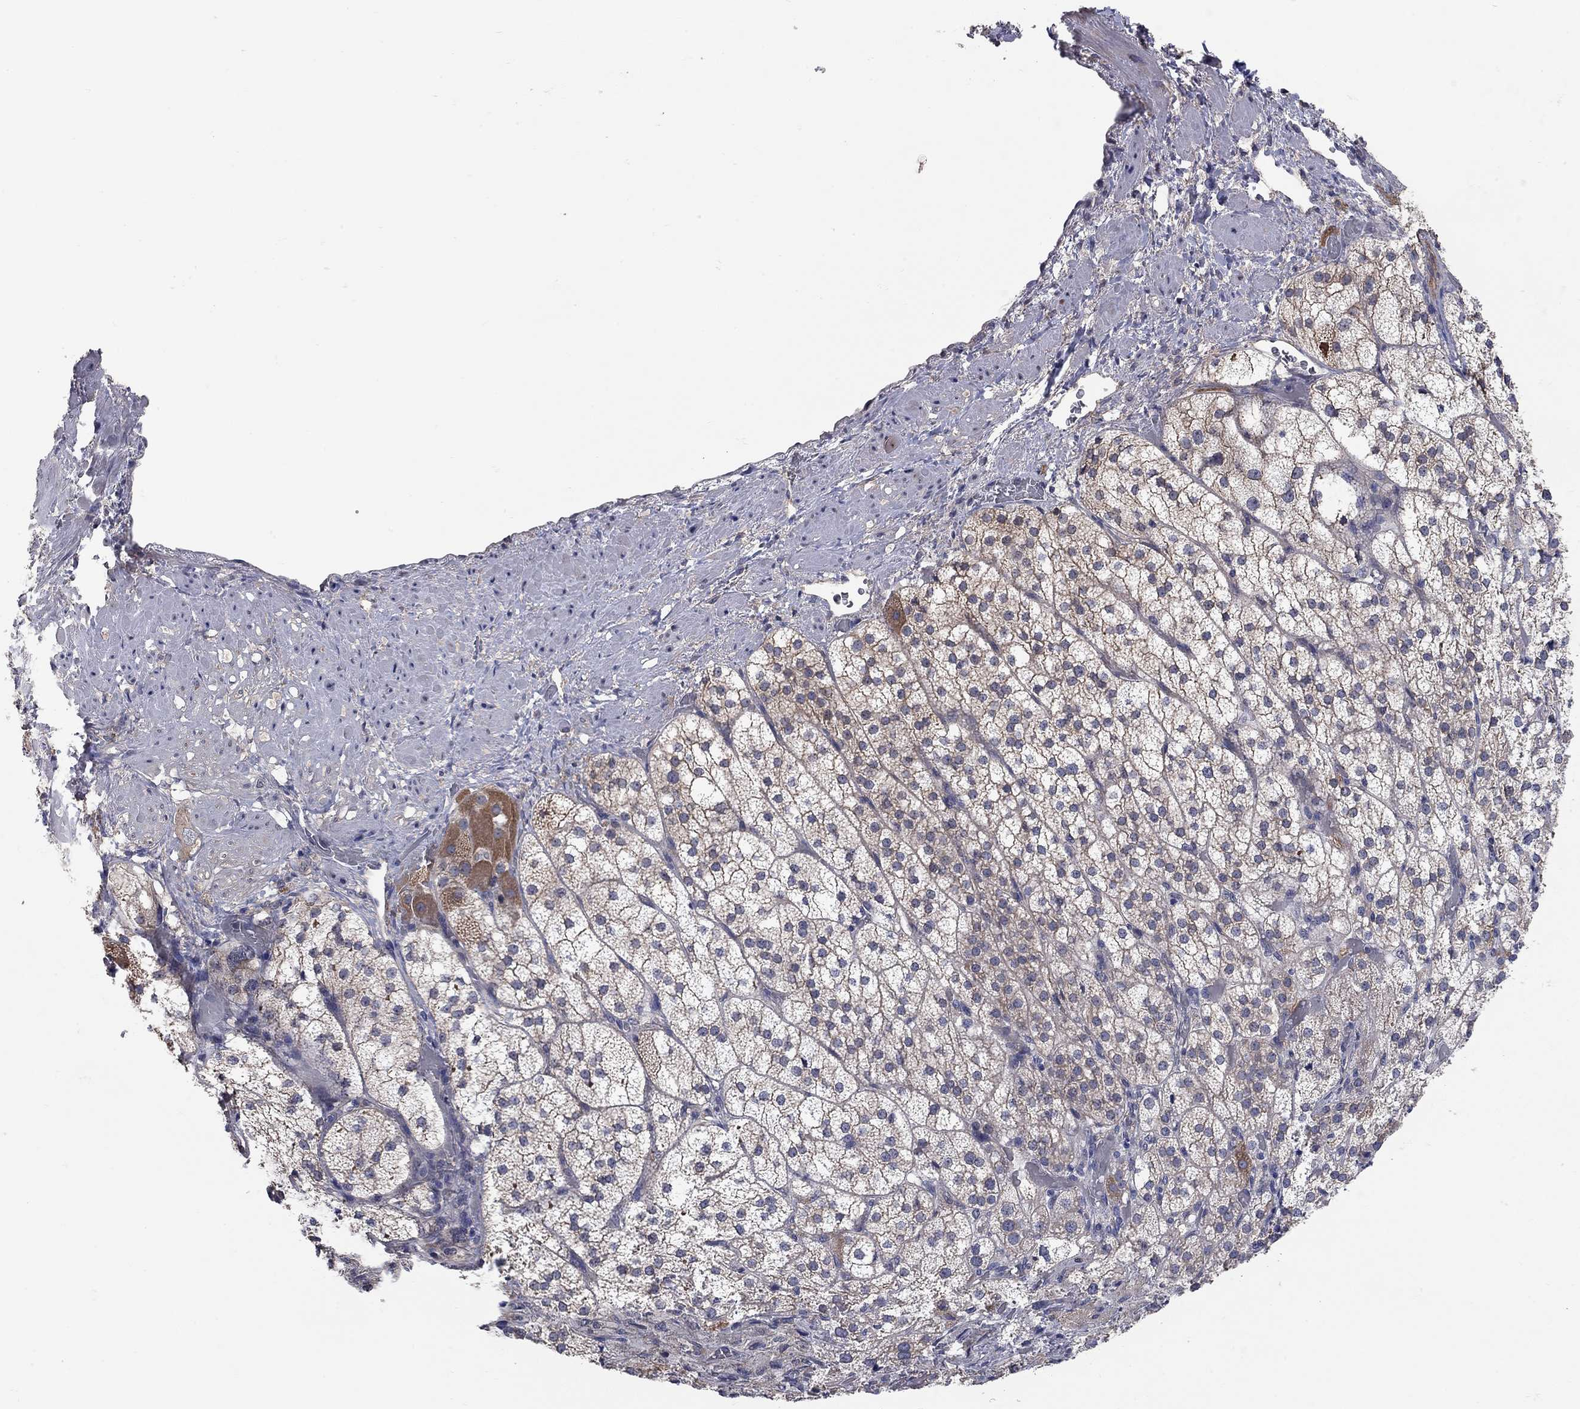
{"staining": {"intensity": "moderate", "quantity": "<25%", "location": "nuclear"}, "tissue": "adrenal gland", "cell_type": "Glandular cells", "image_type": "normal", "snomed": [{"axis": "morphology", "description": "Normal tissue, NOS"}, {"axis": "topography", "description": "Adrenal gland"}], "caption": "An immunohistochemistry image of unremarkable tissue is shown. Protein staining in brown shows moderate nuclear positivity in adrenal gland within glandular cells.", "gene": "WASF3", "patient": {"sex": "female", "age": 60}}